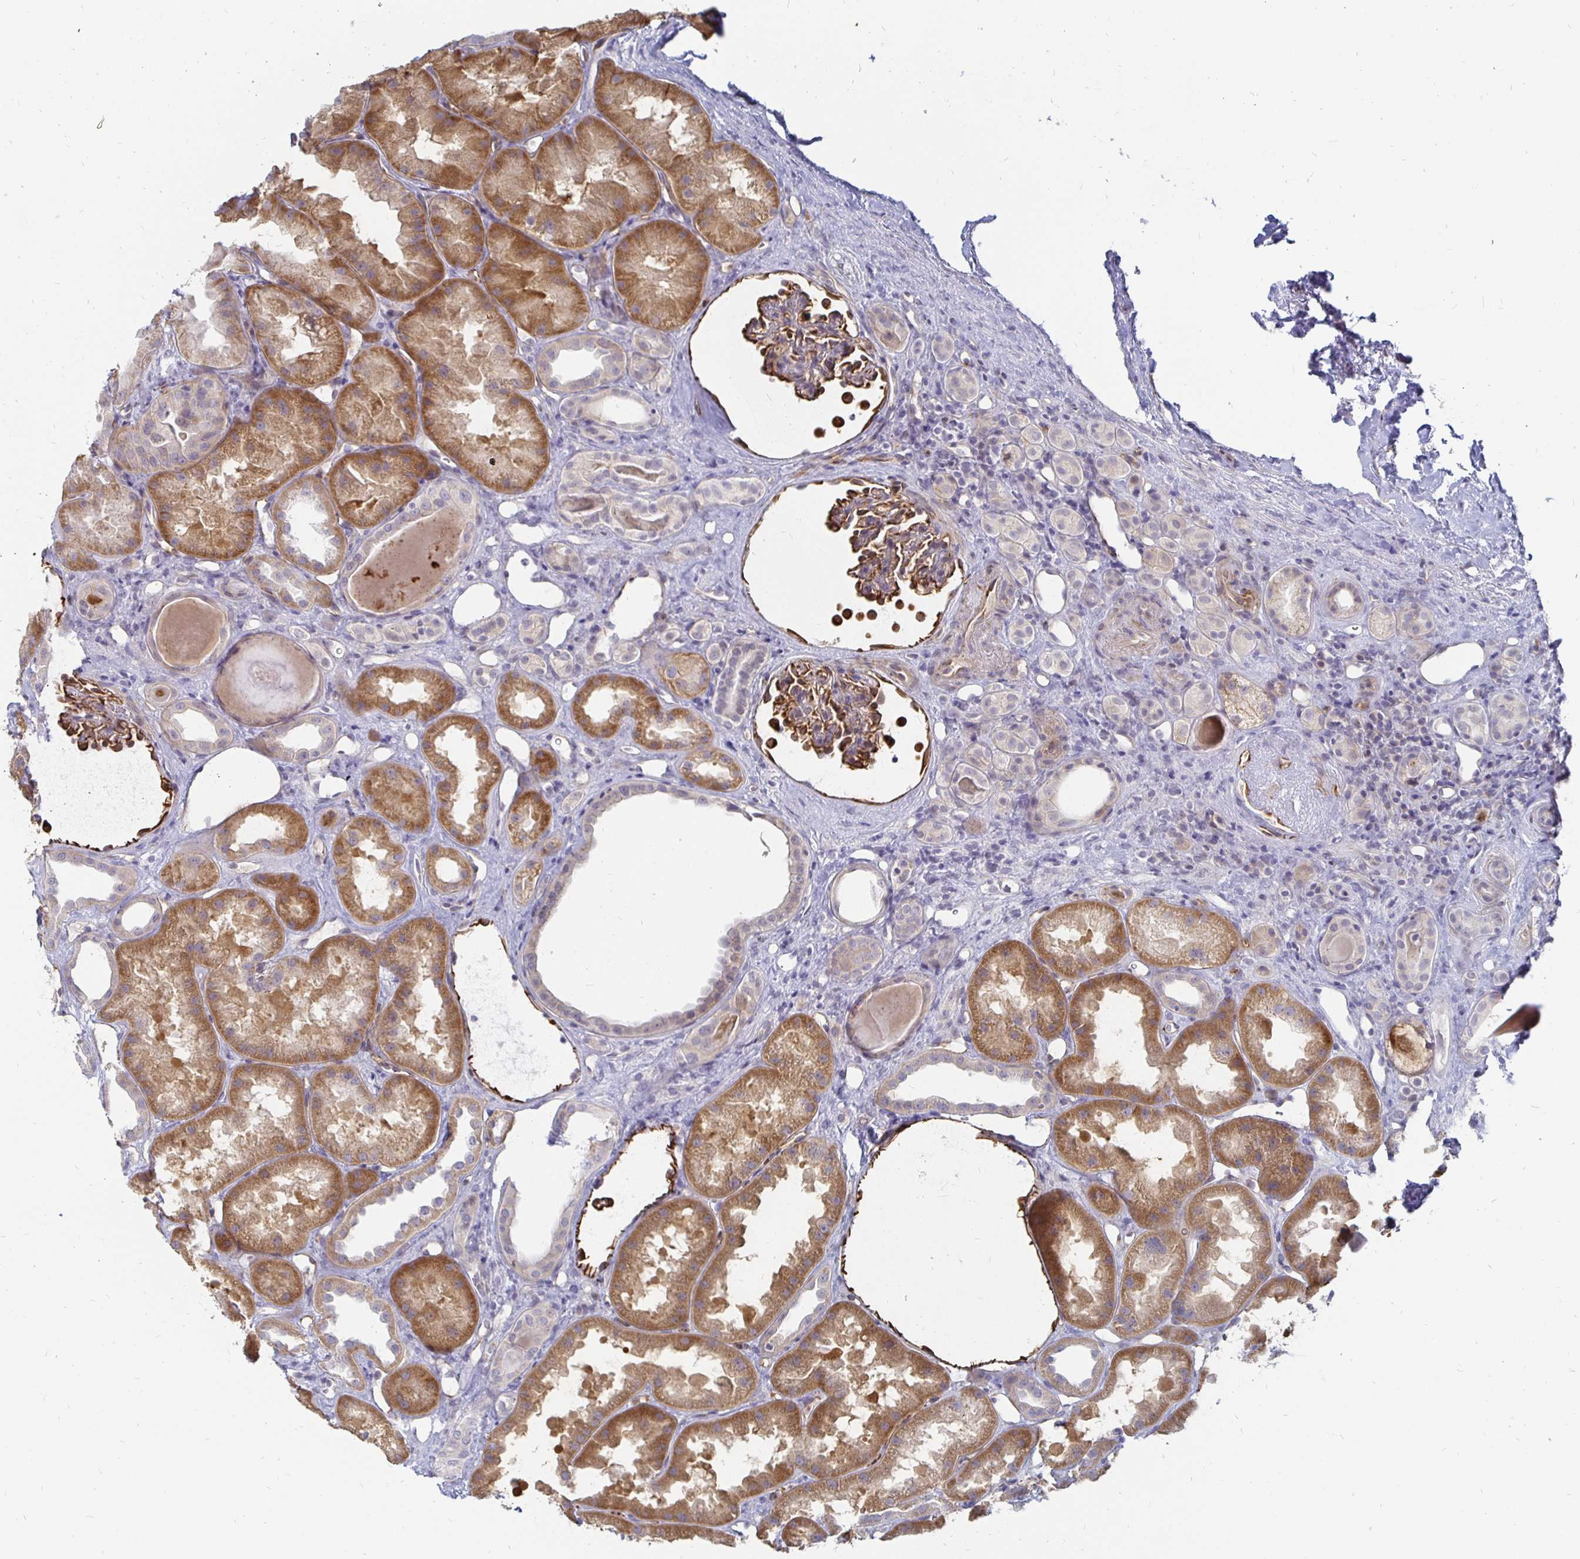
{"staining": {"intensity": "strong", "quantity": "25%-75%", "location": "cytoplasmic/membranous"}, "tissue": "kidney", "cell_type": "Cells in glomeruli", "image_type": "normal", "snomed": [{"axis": "morphology", "description": "Normal tissue, NOS"}, {"axis": "topography", "description": "Kidney"}], "caption": "Approximately 25%-75% of cells in glomeruli in benign kidney display strong cytoplasmic/membranous protein positivity as visualized by brown immunohistochemical staining.", "gene": "CCDC85A", "patient": {"sex": "male", "age": 61}}